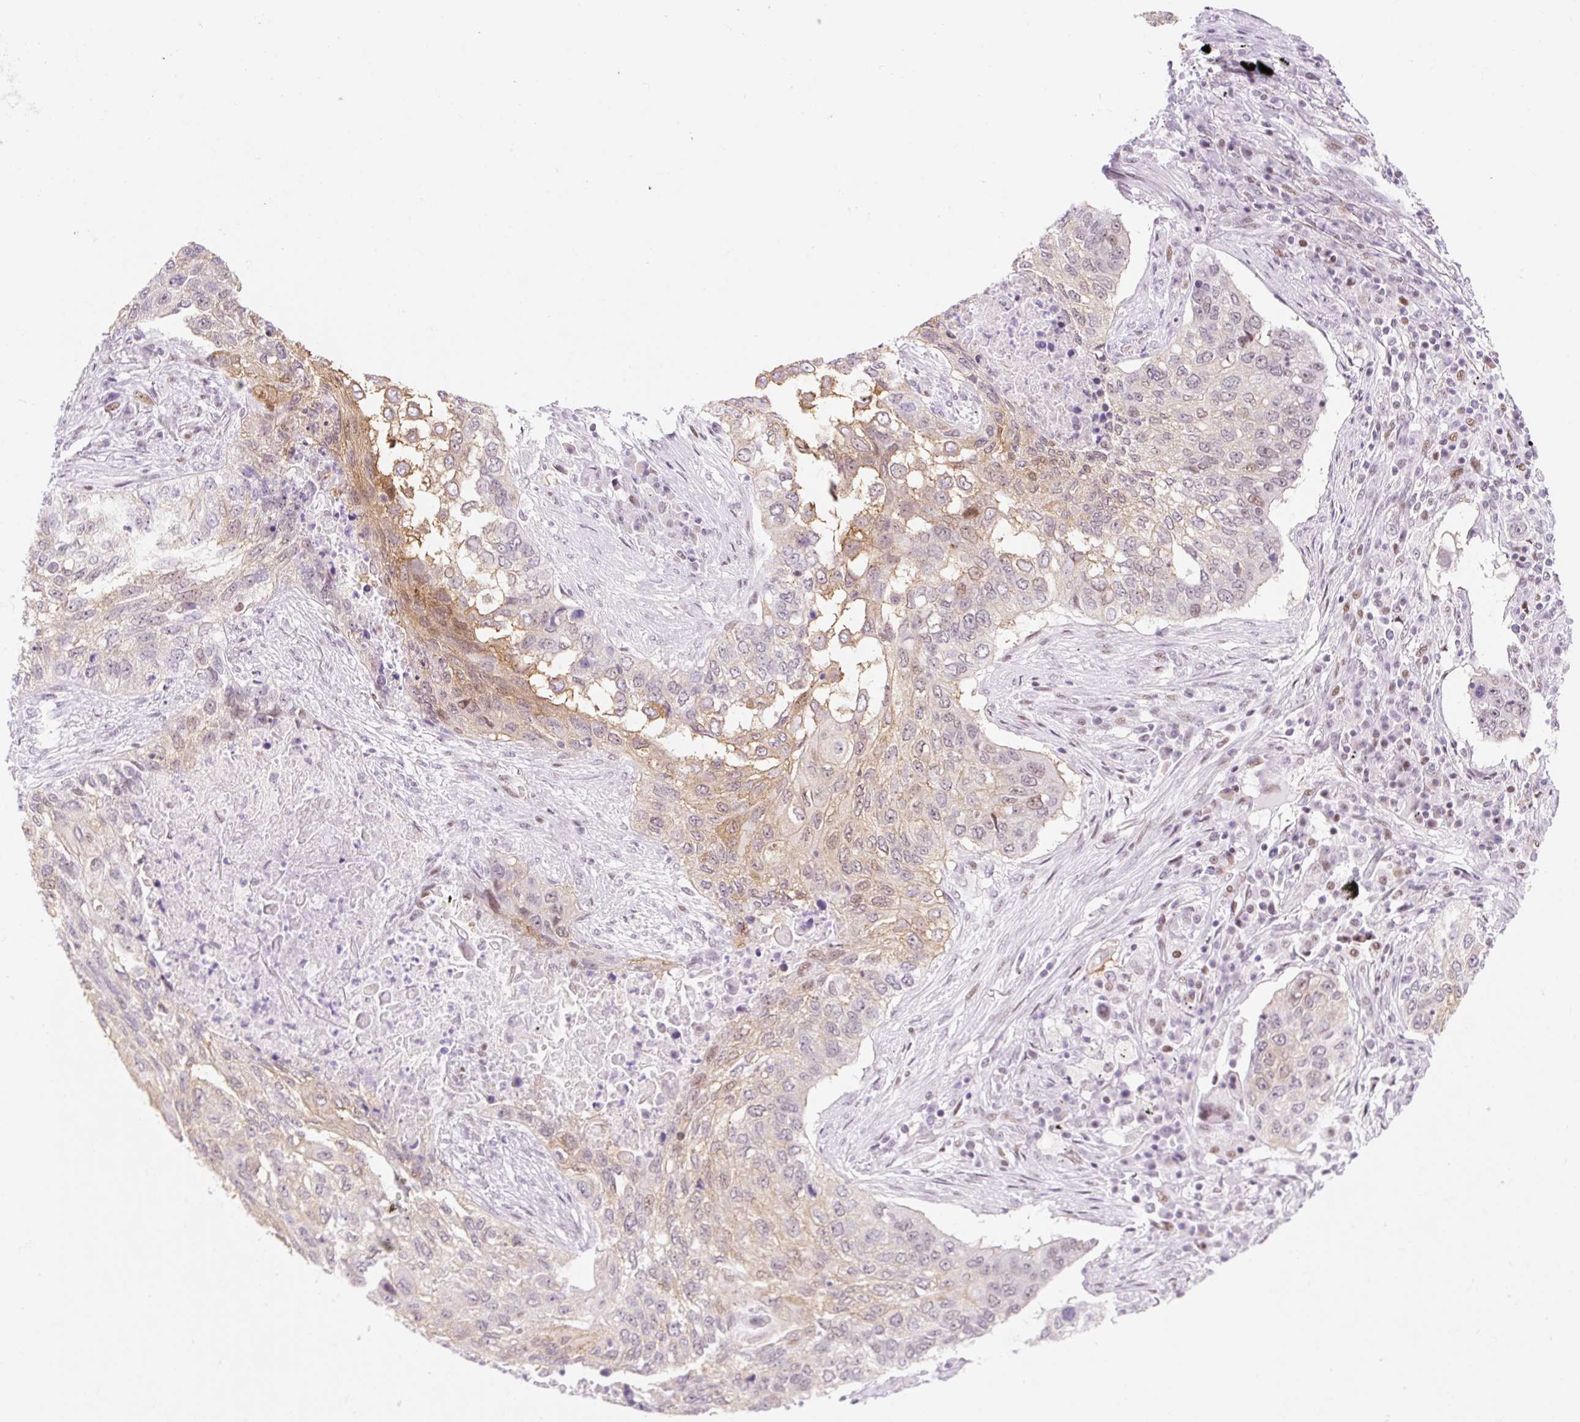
{"staining": {"intensity": "weak", "quantity": "25%-75%", "location": "cytoplasmic/membranous"}, "tissue": "lung cancer", "cell_type": "Tumor cells", "image_type": "cancer", "snomed": [{"axis": "morphology", "description": "Squamous cell carcinoma, NOS"}, {"axis": "topography", "description": "Lung"}], "caption": "This micrograph demonstrates lung squamous cell carcinoma stained with immunohistochemistry to label a protein in brown. The cytoplasmic/membranous of tumor cells show weak positivity for the protein. Nuclei are counter-stained blue.", "gene": "H2BW1", "patient": {"sex": "female", "age": 63}}